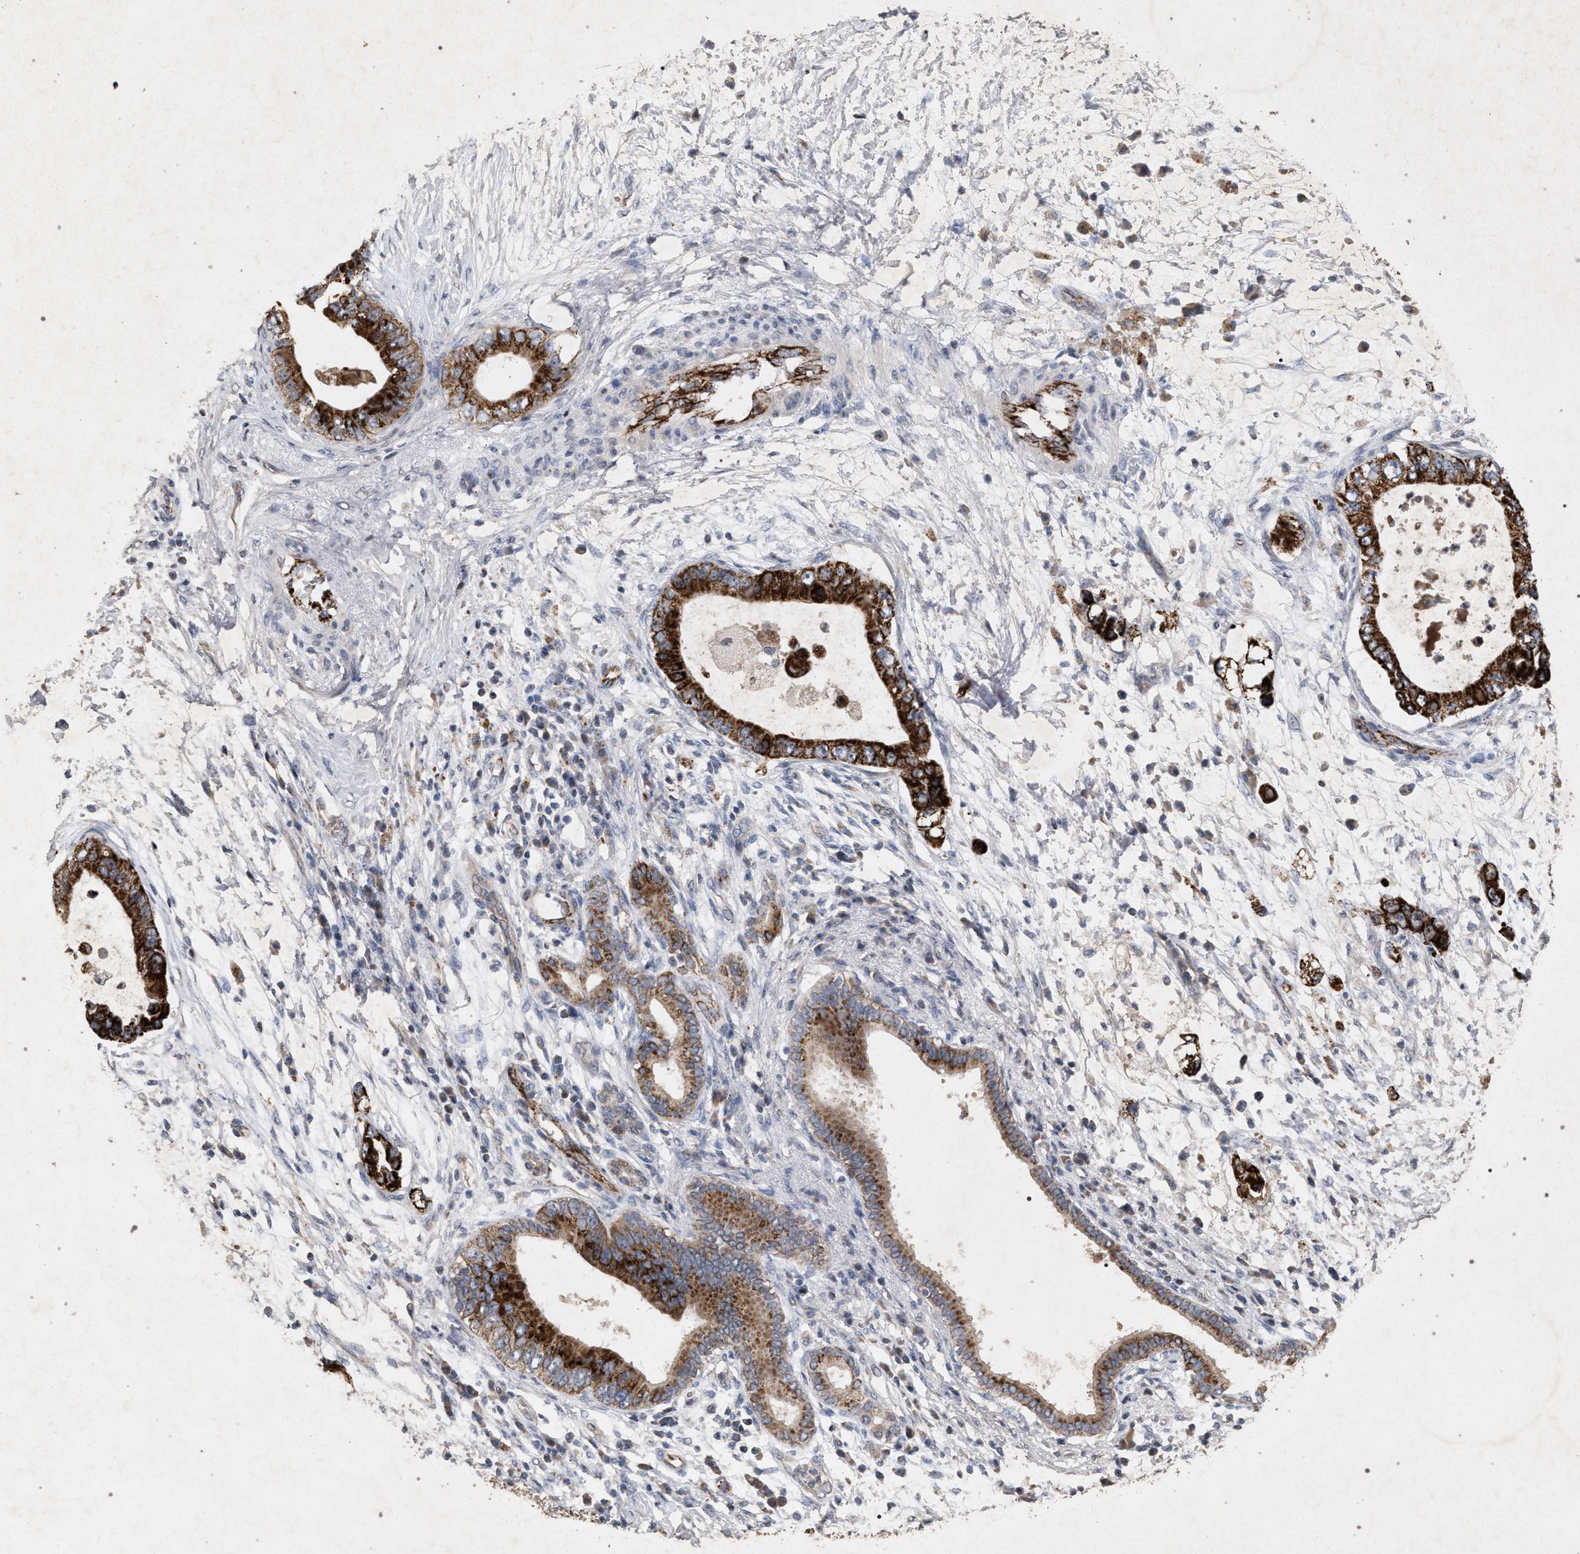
{"staining": {"intensity": "strong", "quantity": ">75%", "location": "cytoplasmic/membranous"}, "tissue": "pancreatic cancer", "cell_type": "Tumor cells", "image_type": "cancer", "snomed": [{"axis": "morphology", "description": "Adenocarcinoma, NOS"}, {"axis": "topography", "description": "Pancreas"}], "caption": "Immunohistochemical staining of pancreatic adenocarcinoma reveals high levels of strong cytoplasmic/membranous staining in approximately >75% of tumor cells.", "gene": "PKD2L1", "patient": {"sex": "male", "age": 77}}